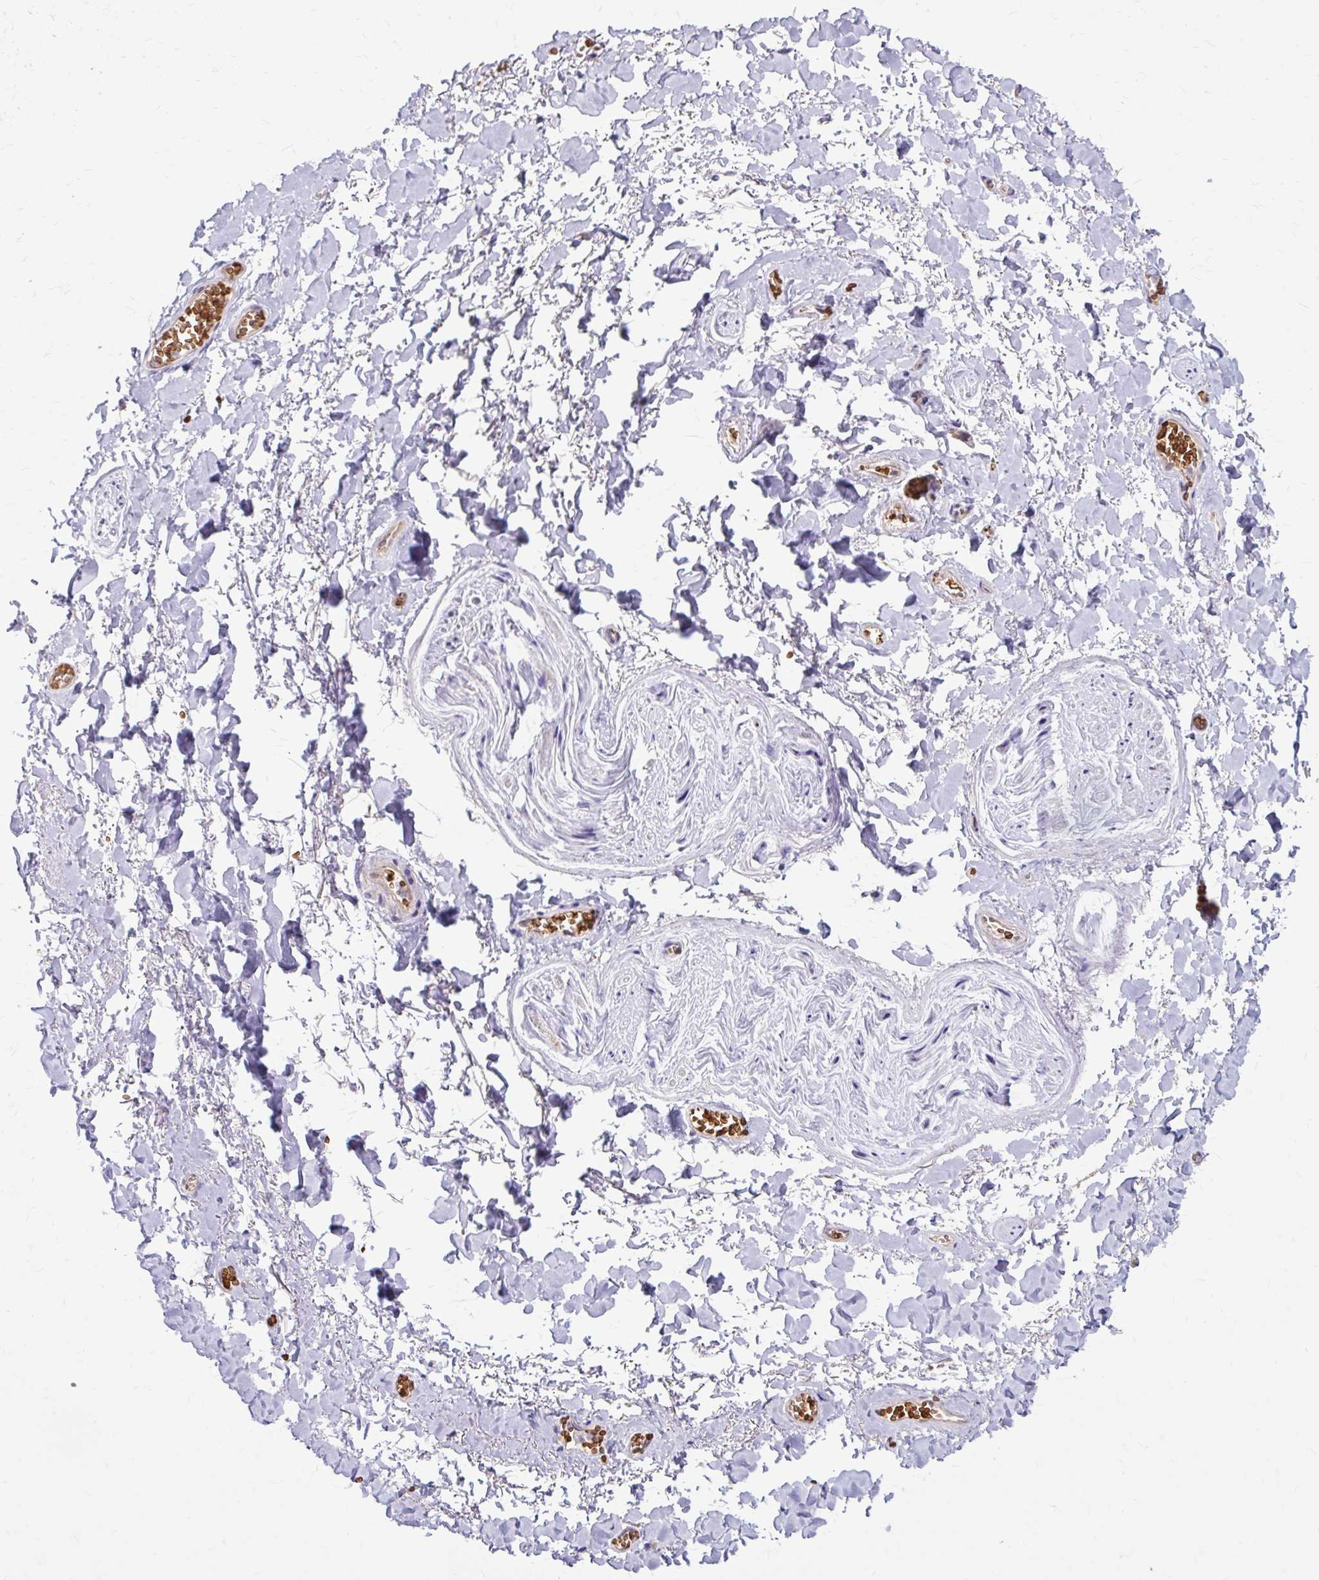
{"staining": {"intensity": "negative", "quantity": "none", "location": "none"}, "tissue": "adipose tissue", "cell_type": "Adipocytes", "image_type": "normal", "snomed": [{"axis": "morphology", "description": "Normal tissue, NOS"}, {"axis": "topography", "description": "Vulva"}, {"axis": "topography", "description": "Vagina"}, {"axis": "topography", "description": "Peripheral nerve tissue"}], "caption": "DAB immunohistochemical staining of normal human adipose tissue reveals no significant positivity in adipocytes. The staining was performed using DAB (3,3'-diaminobenzidine) to visualize the protein expression in brown, while the nuclei were stained in blue with hematoxylin (Magnification: 20x).", "gene": "USHBP1", "patient": {"sex": "female", "age": 66}}